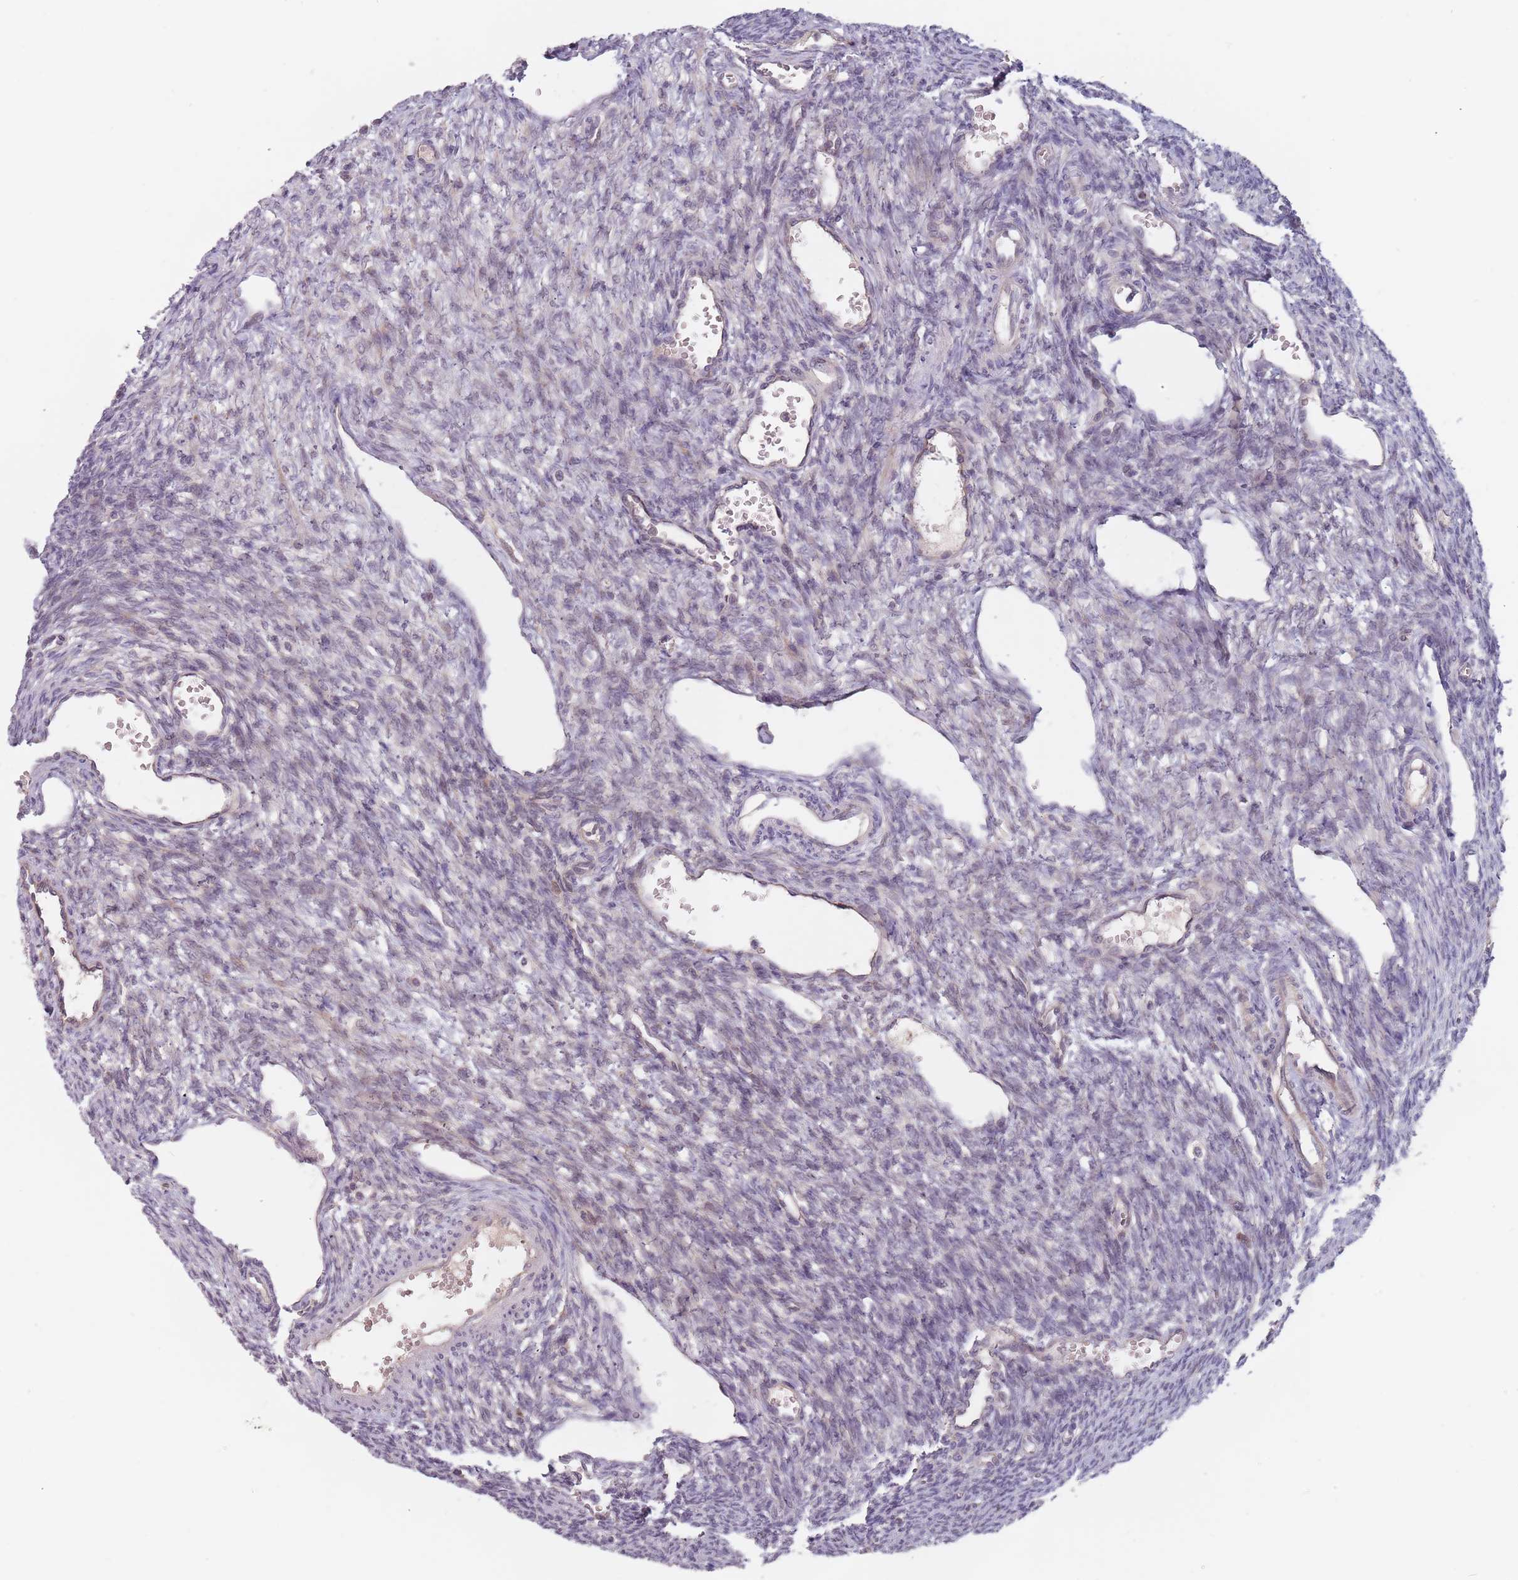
{"staining": {"intensity": "negative", "quantity": "none", "location": "none"}, "tissue": "ovary", "cell_type": "Ovarian stroma cells", "image_type": "normal", "snomed": [{"axis": "morphology", "description": "Normal tissue, NOS"}, {"axis": "morphology", "description": "Cyst, NOS"}, {"axis": "topography", "description": "Ovary"}], "caption": "Micrograph shows no protein expression in ovarian stroma cells of unremarkable ovary. (DAB (3,3'-diaminobenzidine) immunohistochemistry visualized using brightfield microscopy, high magnification).", "gene": "ADAL", "patient": {"sex": "female", "age": 33}}